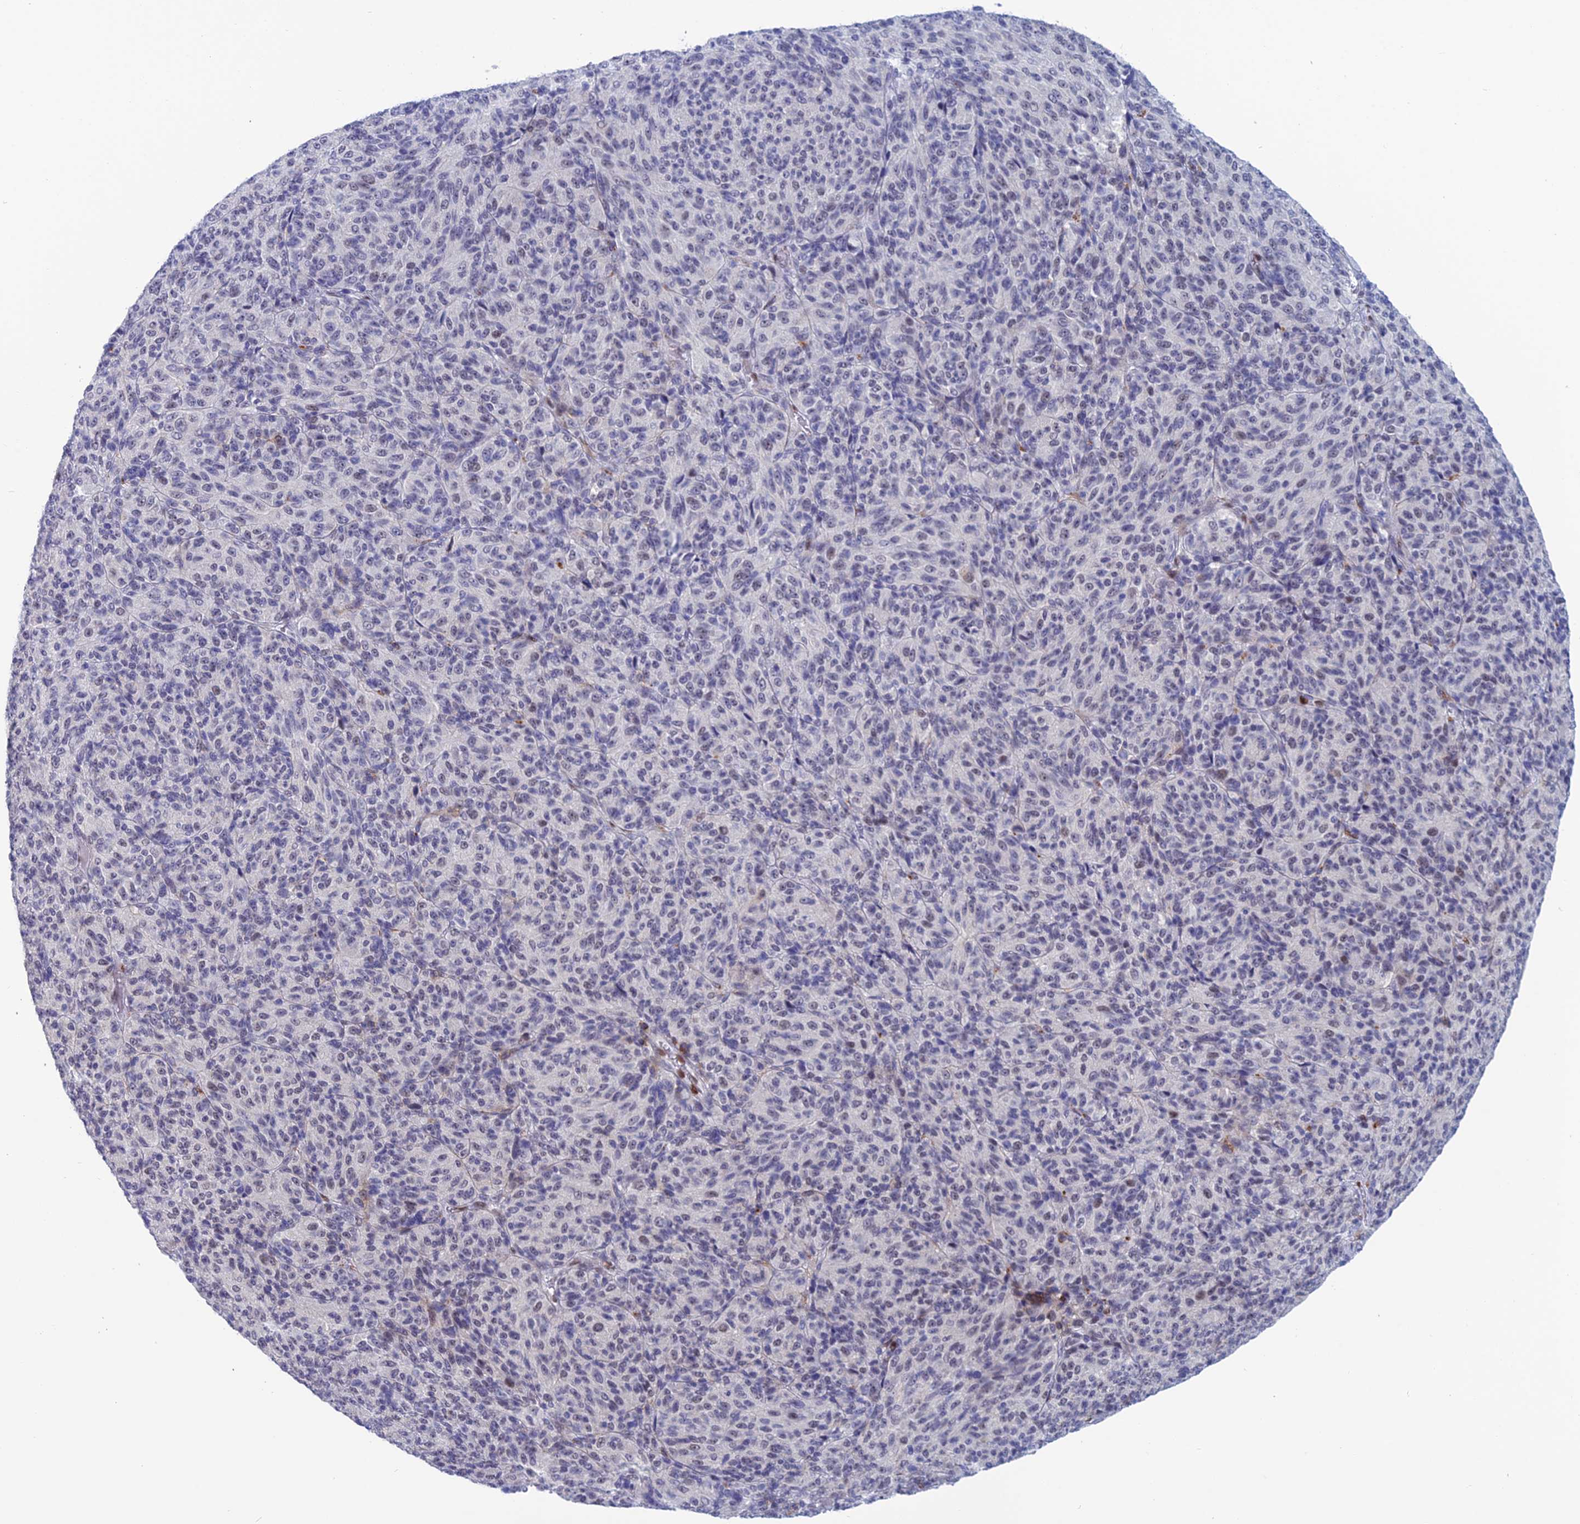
{"staining": {"intensity": "moderate", "quantity": "<25%", "location": "nuclear"}, "tissue": "melanoma", "cell_type": "Tumor cells", "image_type": "cancer", "snomed": [{"axis": "morphology", "description": "Malignant melanoma, Metastatic site"}, {"axis": "topography", "description": "Brain"}], "caption": "There is low levels of moderate nuclear expression in tumor cells of malignant melanoma (metastatic site), as demonstrated by immunohistochemical staining (brown color).", "gene": "NOL4L", "patient": {"sex": "female", "age": 56}}